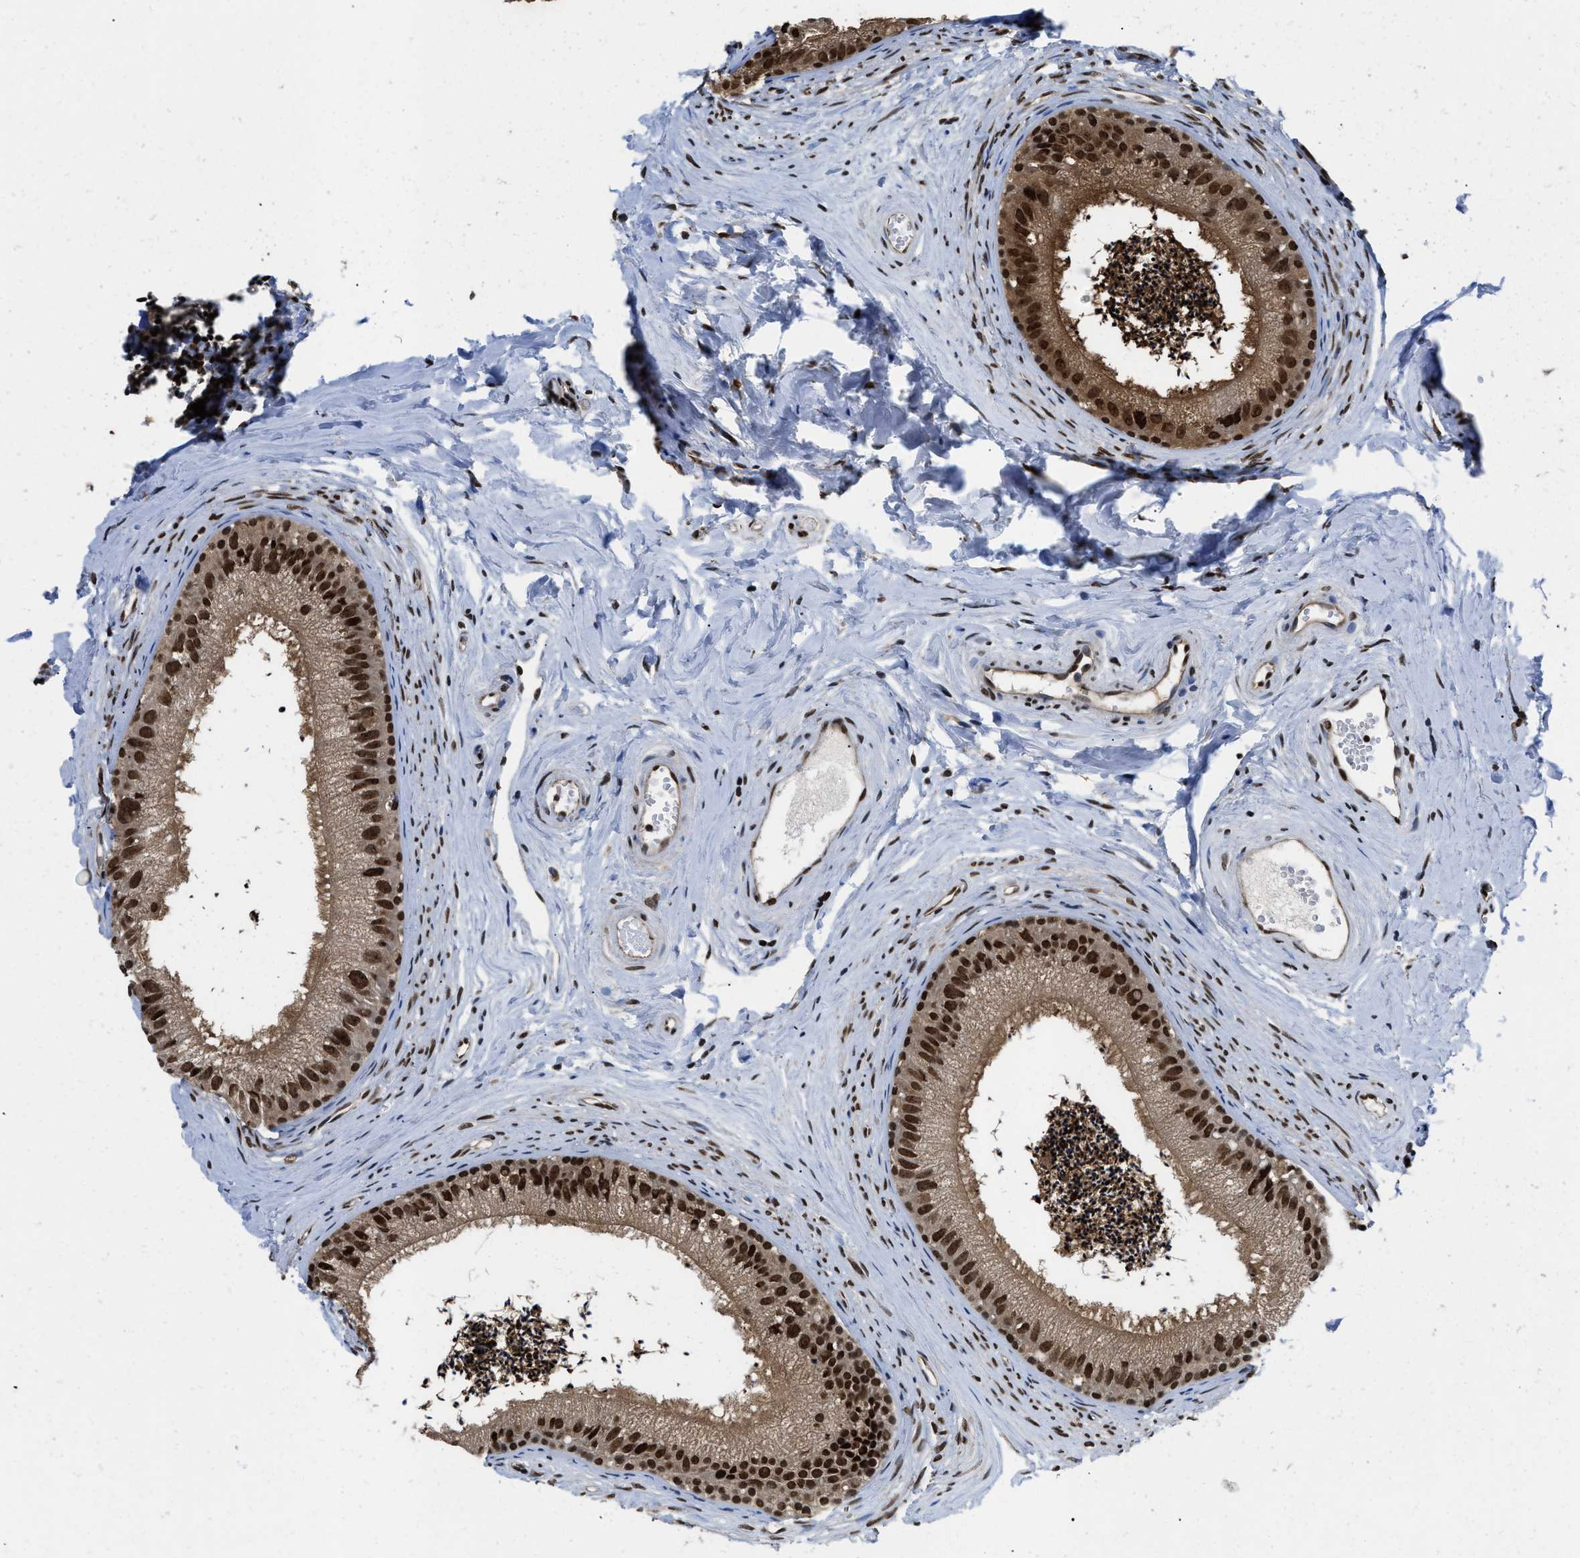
{"staining": {"intensity": "strong", "quantity": ">75%", "location": "cytoplasmic/membranous,nuclear"}, "tissue": "epididymis", "cell_type": "Glandular cells", "image_type": "normal", "snomed": [{"axis": "morphology", "description": "Normal tissue, NOS"}, {"axis": "topography", "description": "Epididymis"}], "caption": "Epididymis stained with a brown dye exhibits strong cytoplasmic/membranous,nuclear positive expression in approximately >75% of glandular cells.", "gene": "SAFB", "patient": {"sex": "male", "age": 56}}